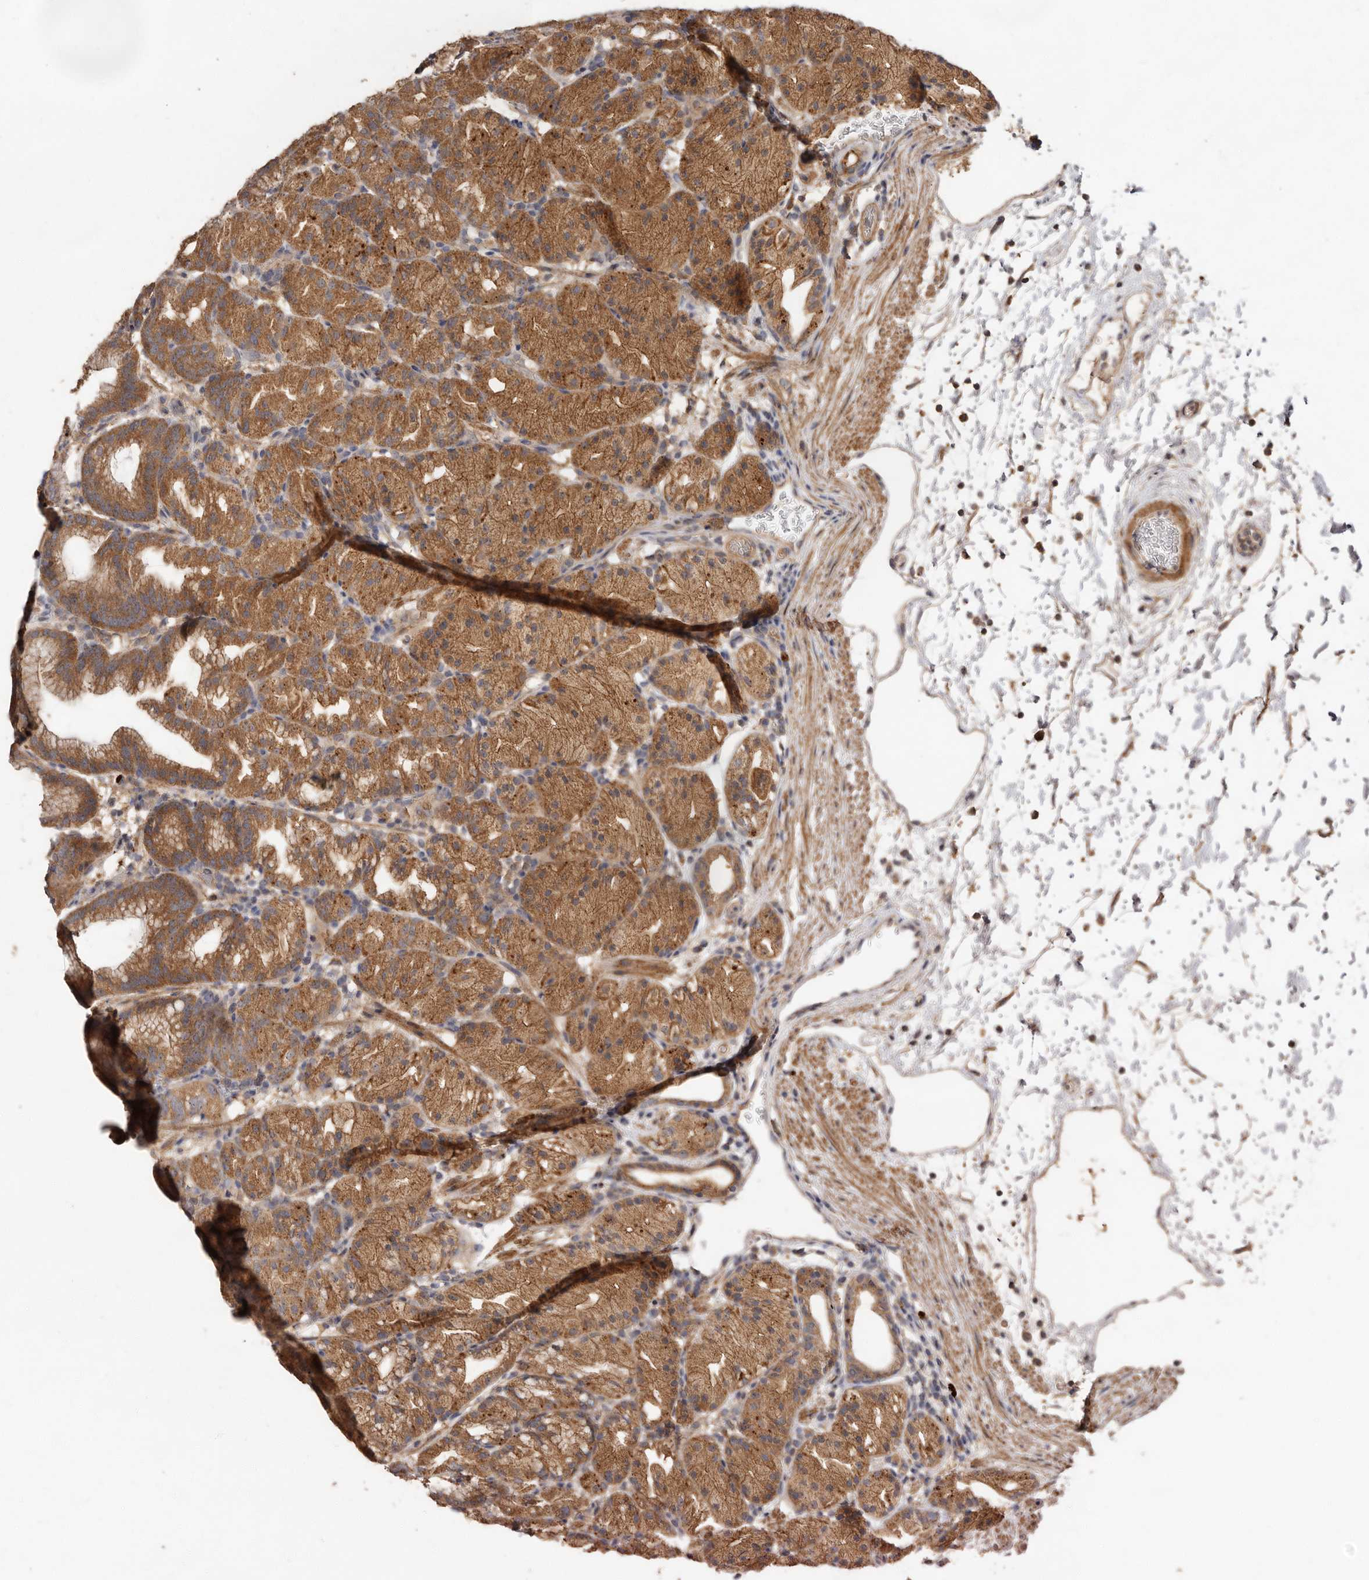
{"staining": {"intensity": "moderate", "quantity": ">75%", "location": "cytoplasmic/membranous"}, "tissue": "stomach", "cell_type": "Glandular cells", "image_type": "normal", "snomed": [{"axis": "morphology", "description": "Normal tissue, NOS"}, {"axis": "topography", "description": "Stomach, upper"}], "caption": "IHC staining of normal stomach, which demonstrates medium levels of moderate cytoplasmic/membranous expression in about >75% of glandular cells indicating moderate cytoplasmic/membranous protein staining. The staining was performed using DAB (3,3'-diaminobenzidine) (brown) for protein detection and nuclei were counterstained in hematoxylin (blue).", "gene": "RWDD1", "patient": {"sex": "male", "age": 48}}